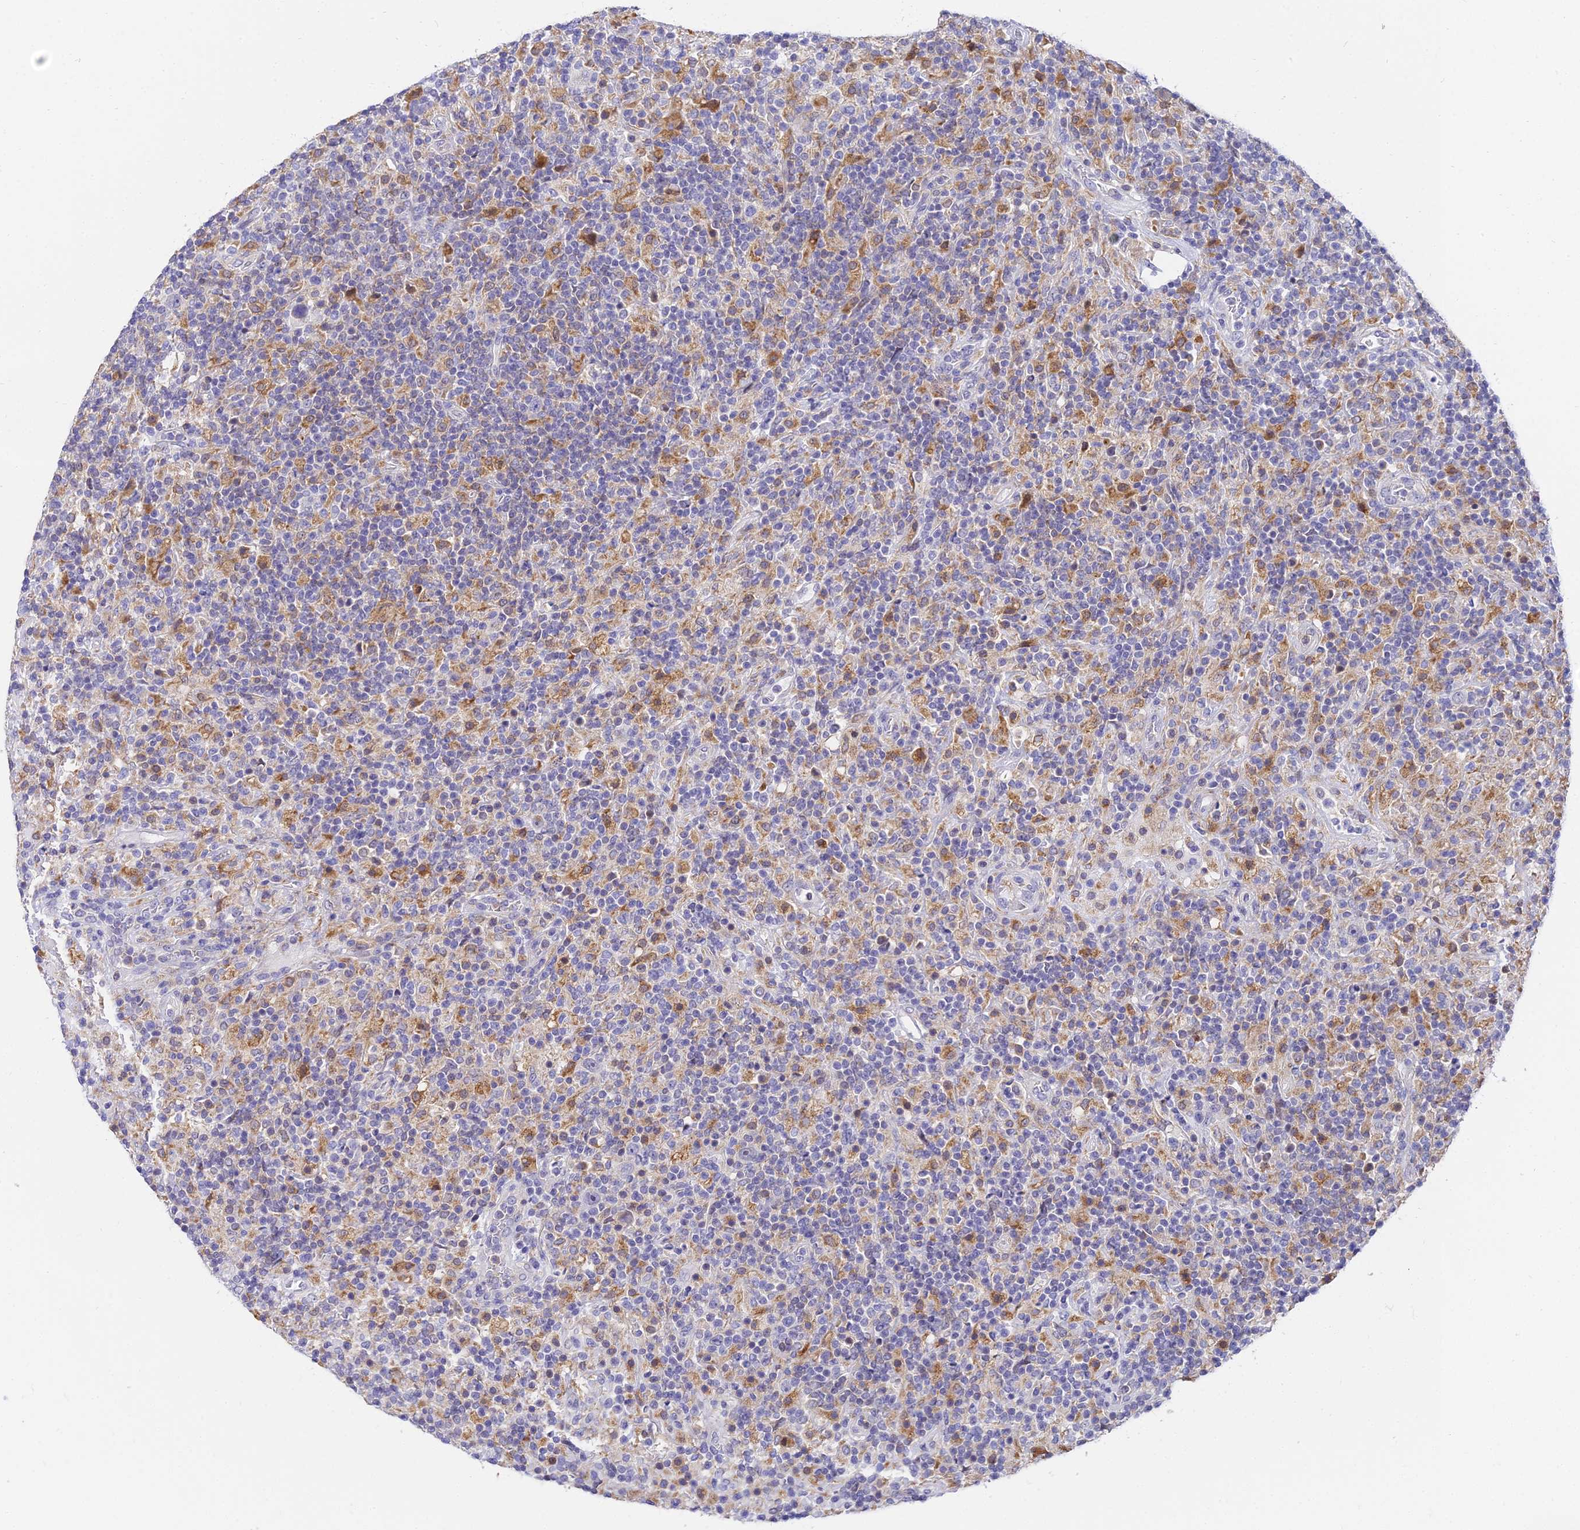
{"staining": {"intensity": "negative", "quantity": "none", "location": "none"}, "tissue": "lymphoma", "cell_type": "Tumor cells", "image_type": "cancer", "snomed": [{"axis": "morphology", "description": "Hodgkin's disease, NOS"}, {"axis": "topography", "description": "Lymph node"}], "caption": "Tumor cells are negative for protein expression in human lymphoma.", "gene": "ARL8B", "patient": {"sex": "male", "age": 70}}